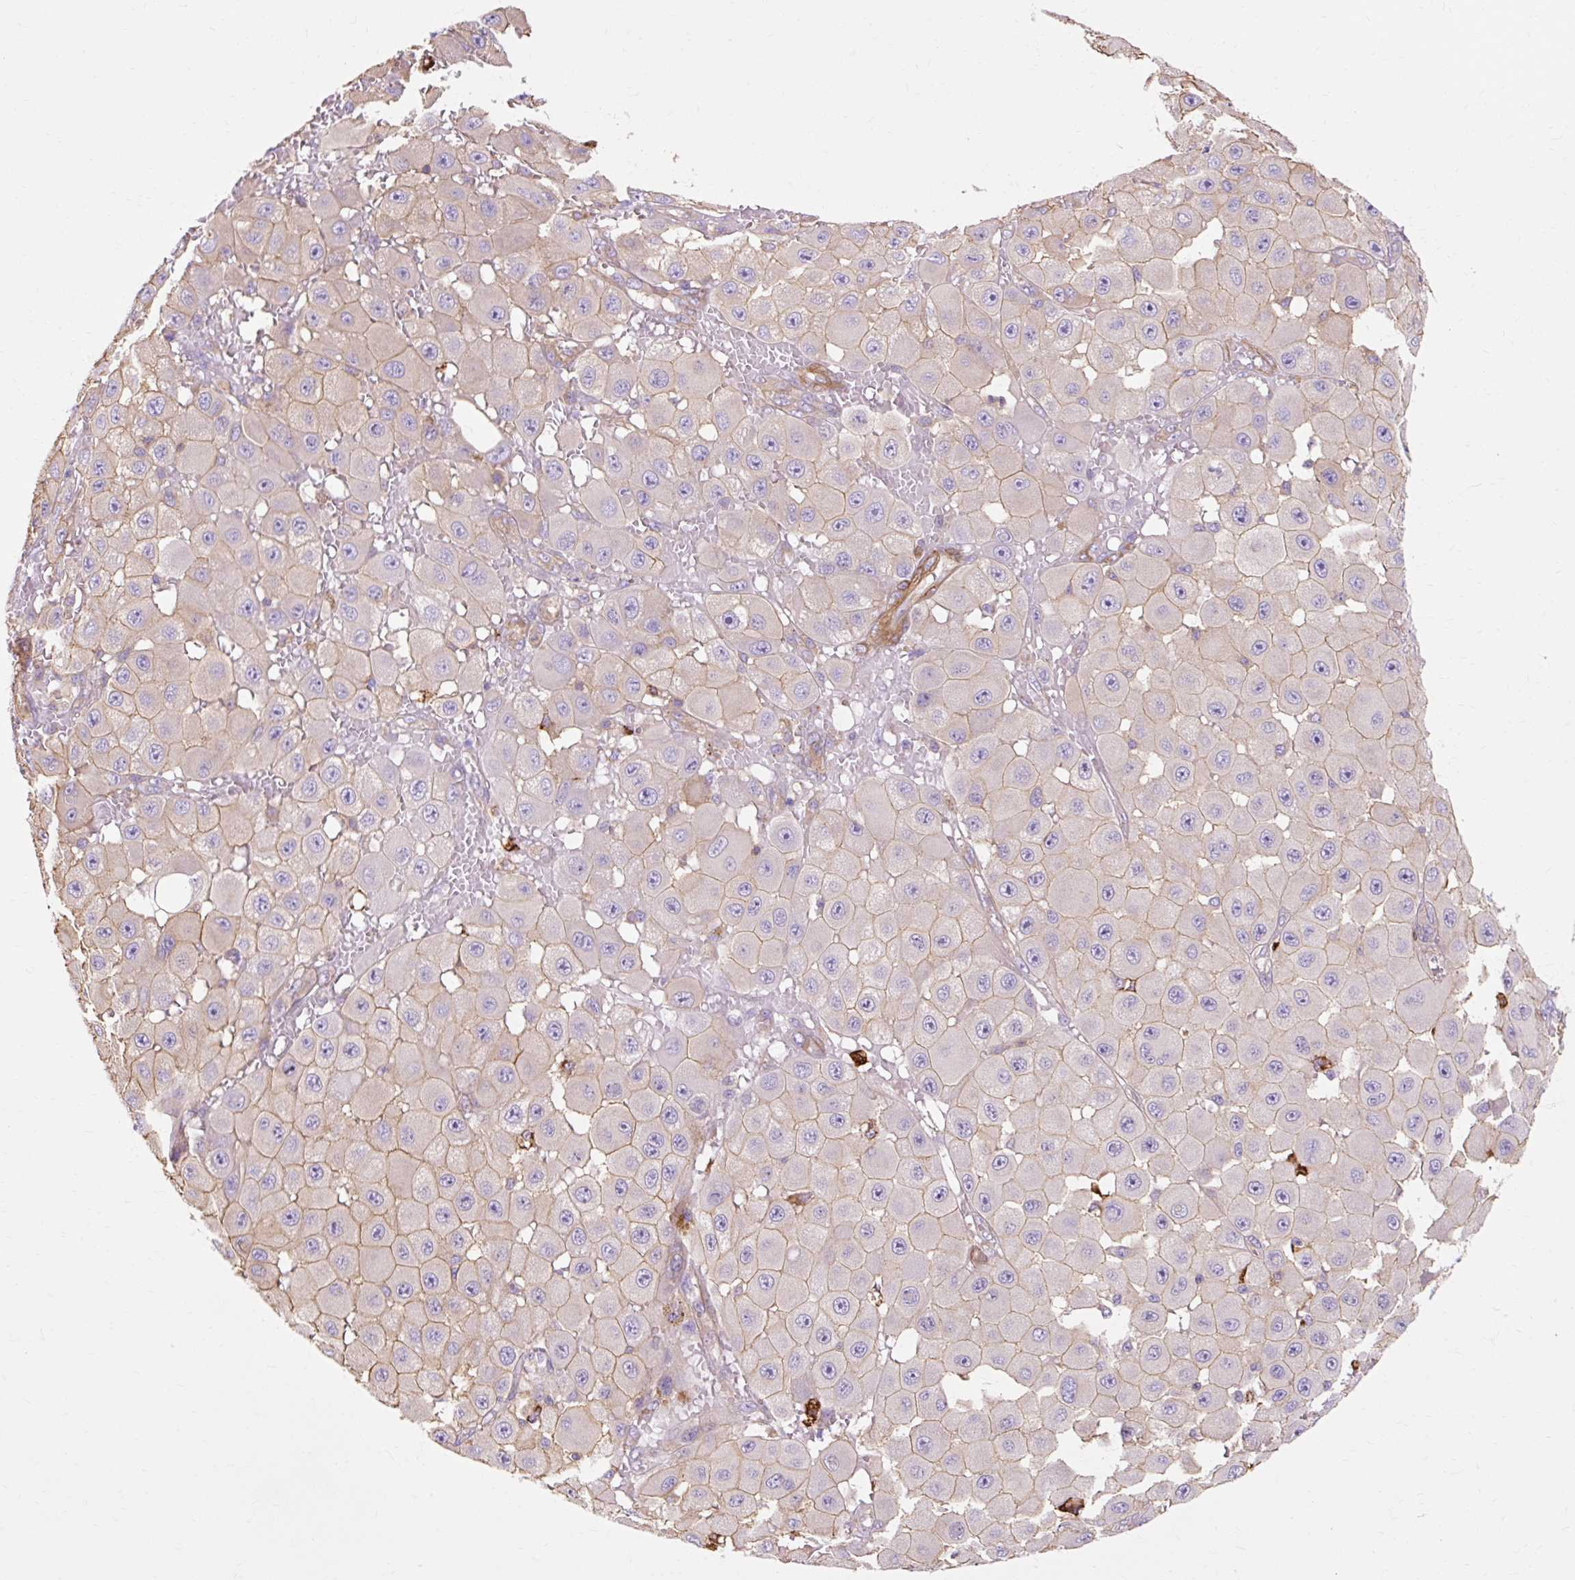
{"staining": {"intensity": "weak", "quantity": ">75%", "location": "cytoplasmic/membranous"}, "tissue": "melanoma", "cell_type": "Tumor cells", "image_type": "cancer", "snomed": [{"axis": "morphology", "description": "Malignant melanoma, NOS"}, {"axis": "topography", "description": "Skin"}], "caption": "A low amount of weak cytoplasmic/membranous expression is seen in about >75% of tumor cells in melanoma tissue.", "gene": "TBC1D2B", "patient": {"sex": "female", "age": 81}}